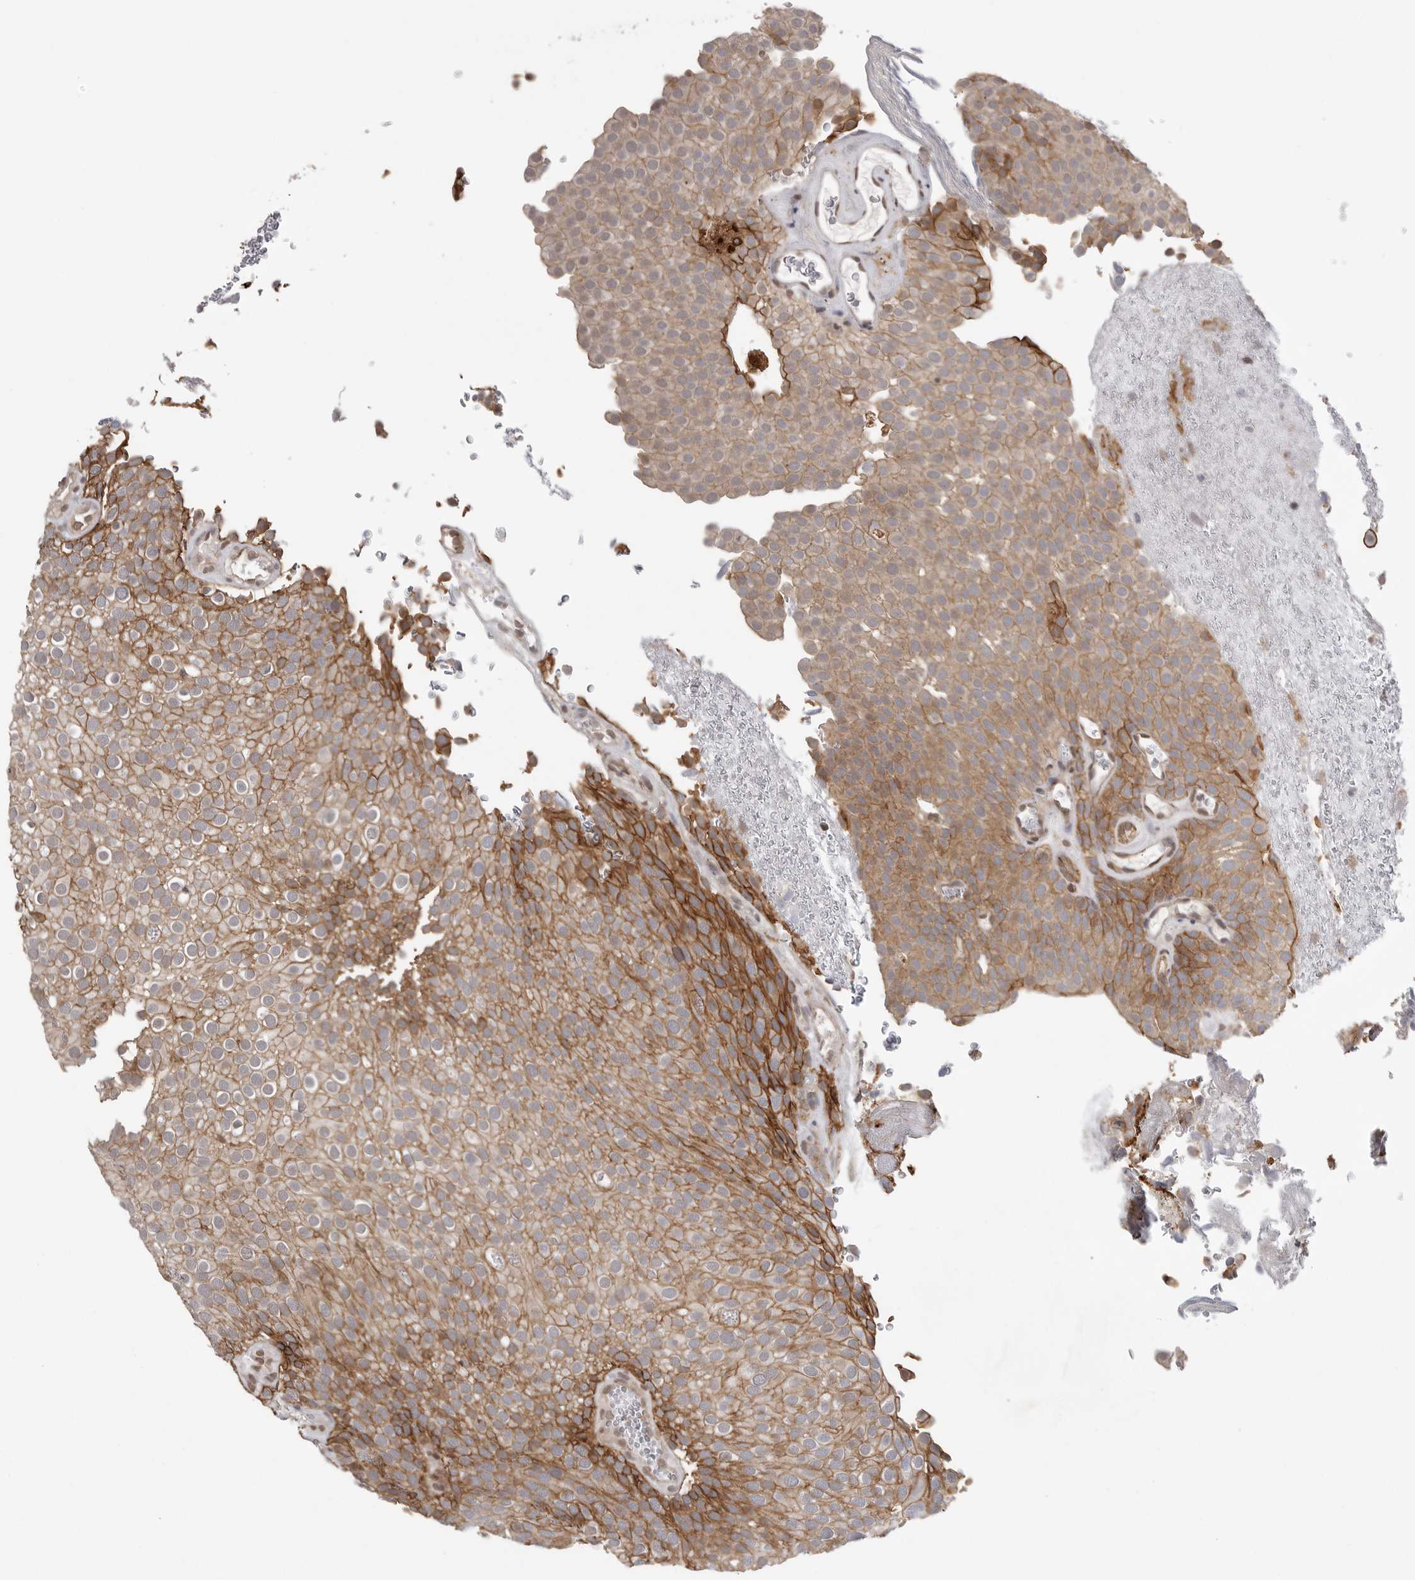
{"staining": {"intensity": "moderate", "quantity": ">75%", "location": "cytoplasmic/membranous"}, "tissue": "urothelial cancer", "cell_type": "Tumor cells", "image_type": "cancer", "snomed": [{"axis": "morphology", "description": "Urothelial carcinoma, Low grade"}, {"axis": "topography", "description": "Urinary bladder"}], "caption": "Human urothelial carcinoma (low-grade) stained for a protein (brown) shows moderate cytoplasmic/membranous positive expression in approximately >75% of tumor cells.", "gene": "NECTIN1", "patient": {"sex": "male", "age": 78}}